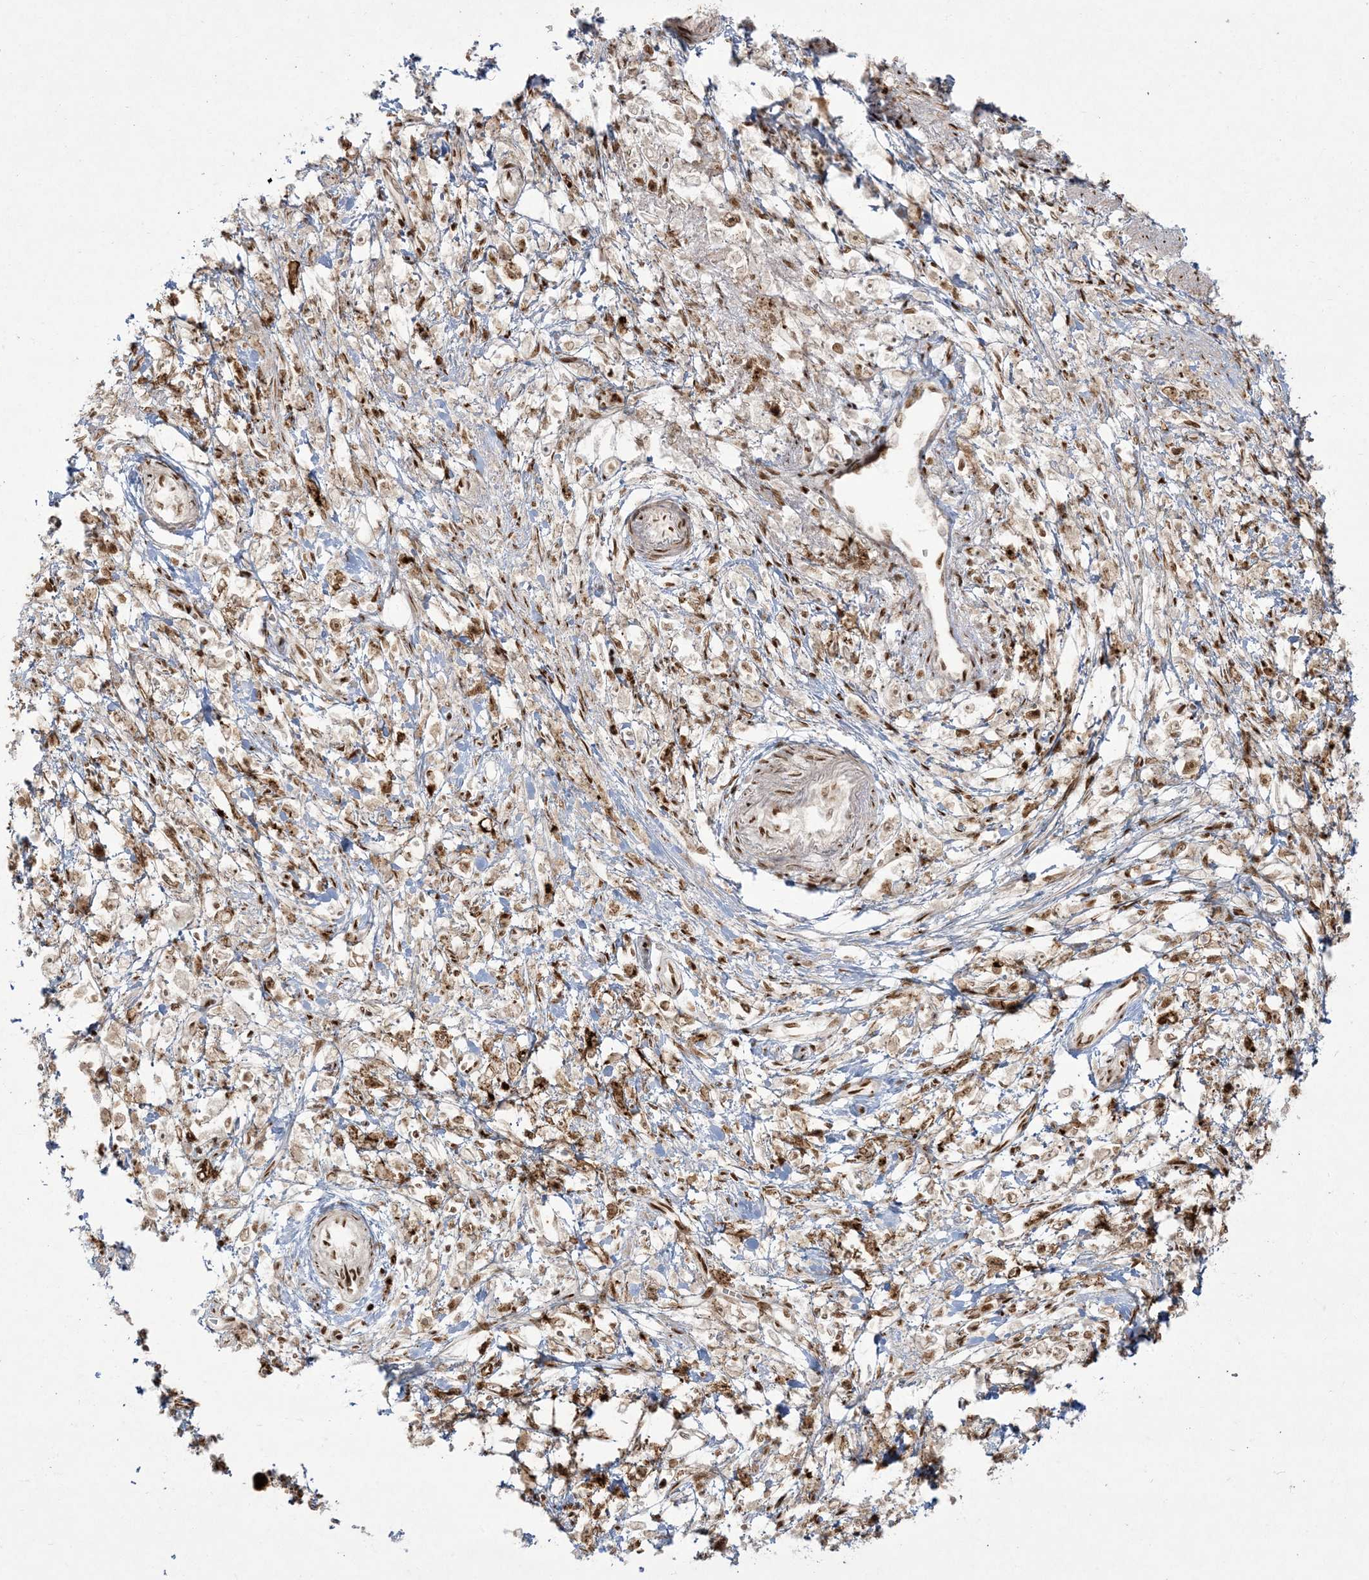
{"staining": {"intensity": "moderate", "quantity": ">75%", "location": "nuclear"}, "tissue": "stomach cancer", "cell_type": "Tumor cells", "image_type": "cancer", "snomed": [{"axis": "morphology", "description": "Adenocarcinoma, NOS"}, {"axis": "topography", "description": "Stomach"}], "caption": "Immunohistochemistry (IHC) staining of stomach cancer, which demonstrates medium levels of moderate nuclear staining in about >75% of tumor cells indicating moderate nuclear protein staining. The staining was performed using DAB (brown) for protein detection and nuclei were counterstained in hematoxylin (blue).", "gene": "RBM10", "patient": {"sex": "female", "age": 59}}